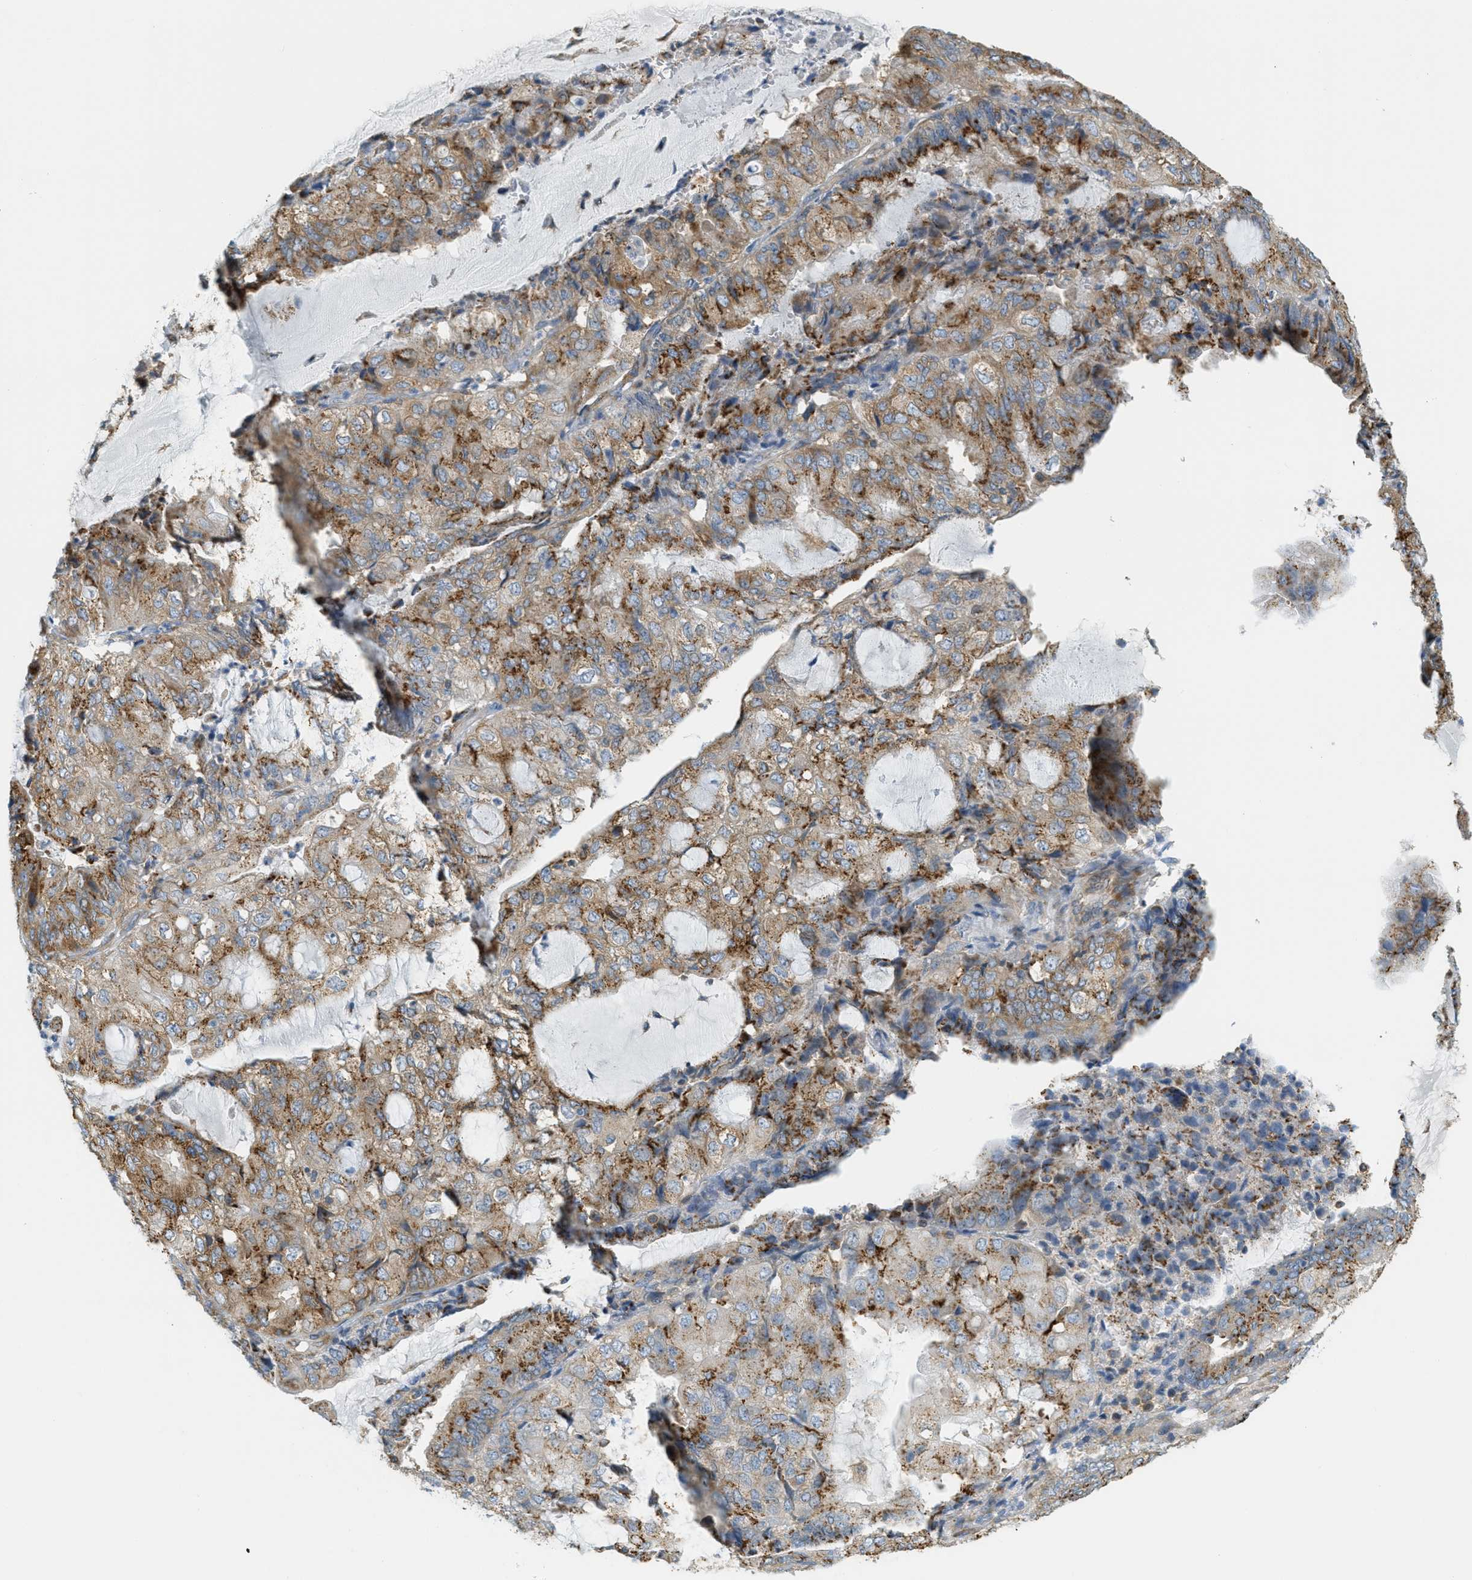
{"staining": {"intensity": "strong", "quantity": "25%-75%", "location": "cytoplasmic/membranous"}, "tissue": "endometrial cancer", "cell_type": "Tumor cells", "image_type": "cancer", "snomed": [{"axis": "morphology", "description": "Adenocarcinoma, NOS"}, {"axis": "topography", "description": "Endometrium"}], "caption": "Endometrial adenocarcinoma tissue exhibits strong cytoplasmic/membranous expression in about 25%-75% of tumor cells, visualized by immunohistochemistry.", "gene": "ABCF1", "patient": {"sex": "female", "age": 81}}